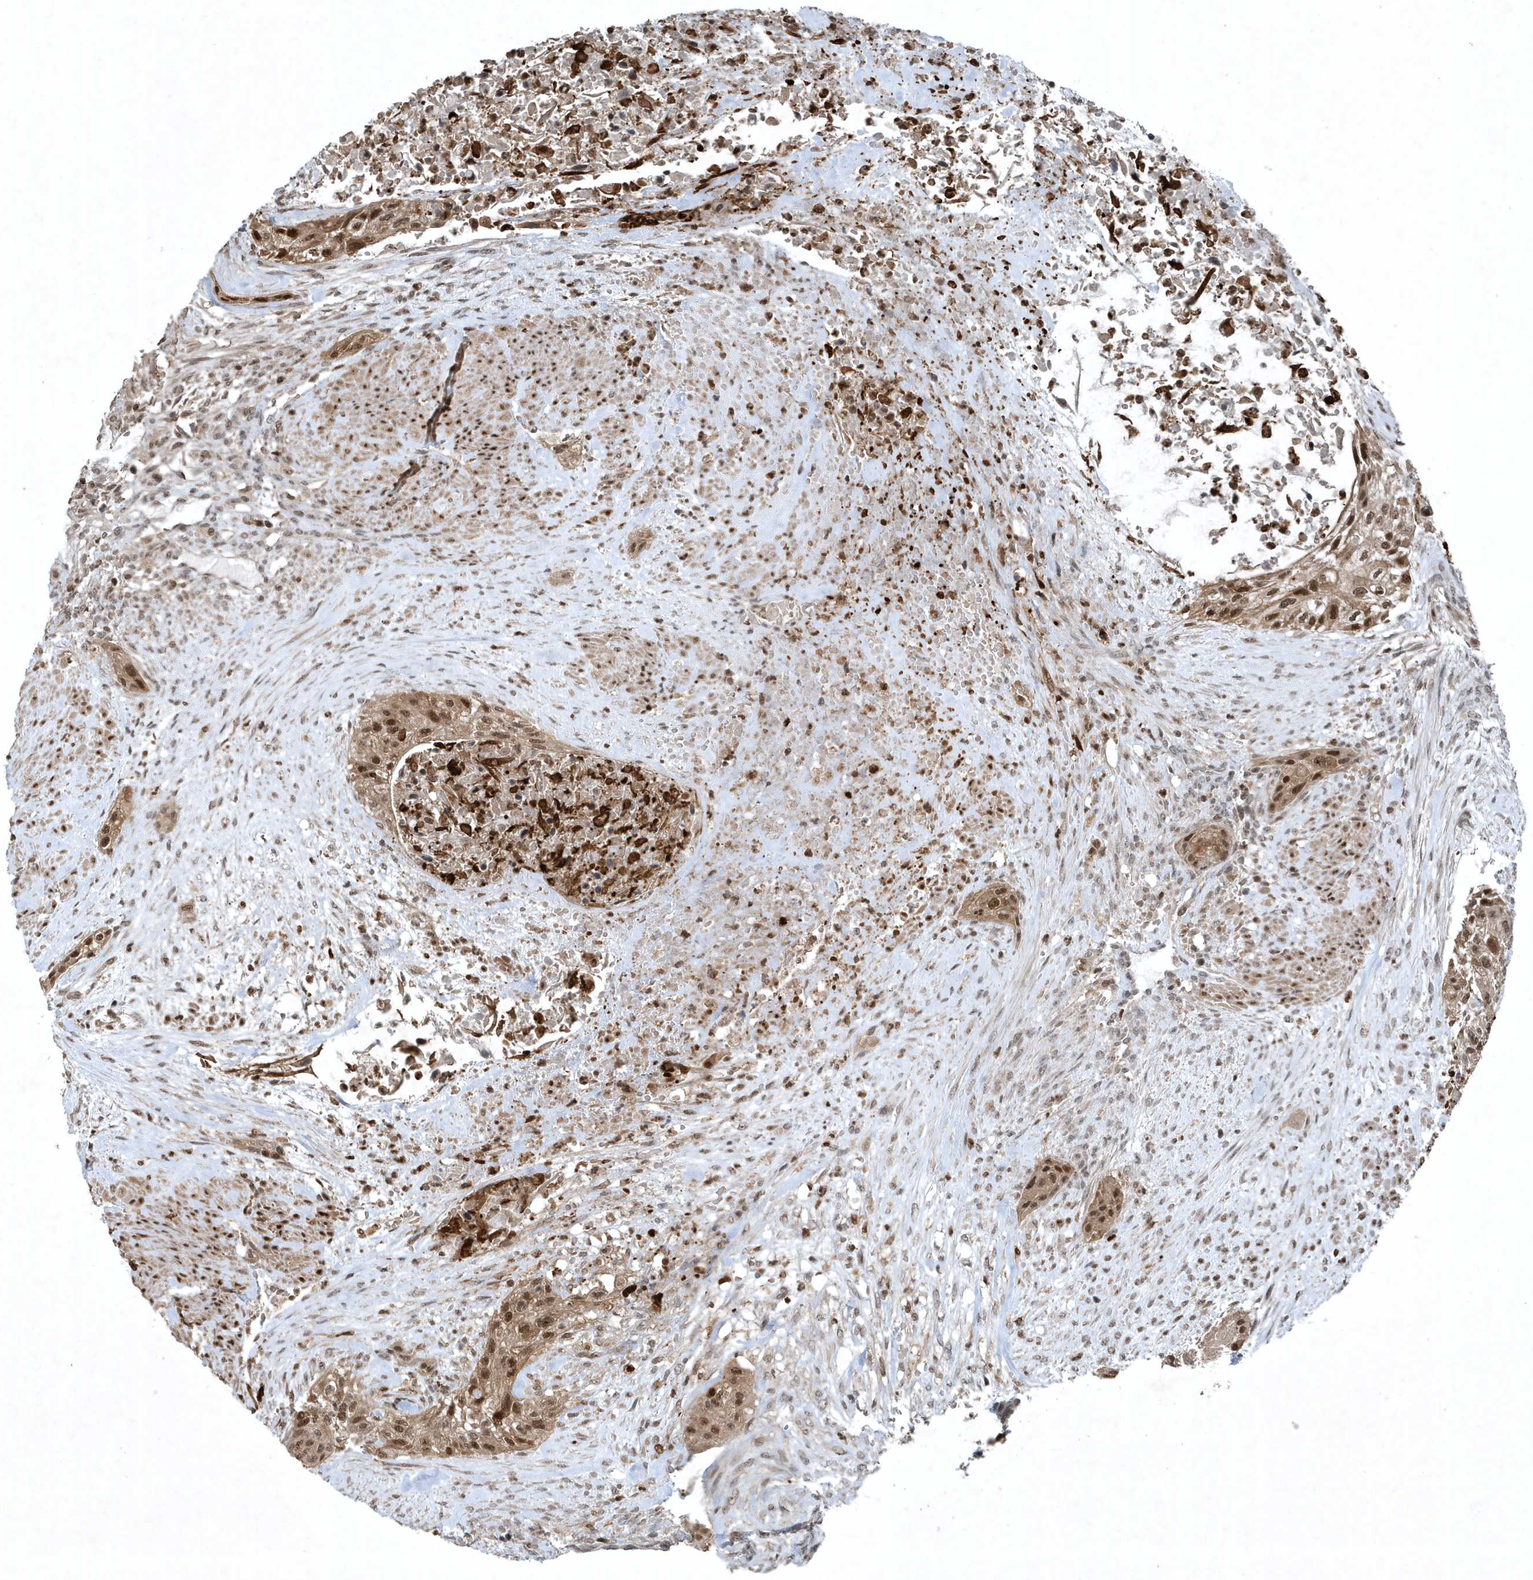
{"staining": {"intensity": "moderate", "quantity": ">75%", "location": "nuclear"}, "tissue": "urothelial cancer", "cell_type": "Tumor cells", "image_type": "cancer", "snomed": [{"axis": "morphology", "description": "Urothelial carcinoma, High grade"}, {"axis": "topography", "description": "Urinary bladder"}], "caption": "This image demonstrates IHC staining of human high-grade urothelial carcinoma, with medium moderate nuclear positivity in approximately >75% of tumor cells.", "gene": "HSPA1A", "patient": {"sex": "male", "age": 35}}